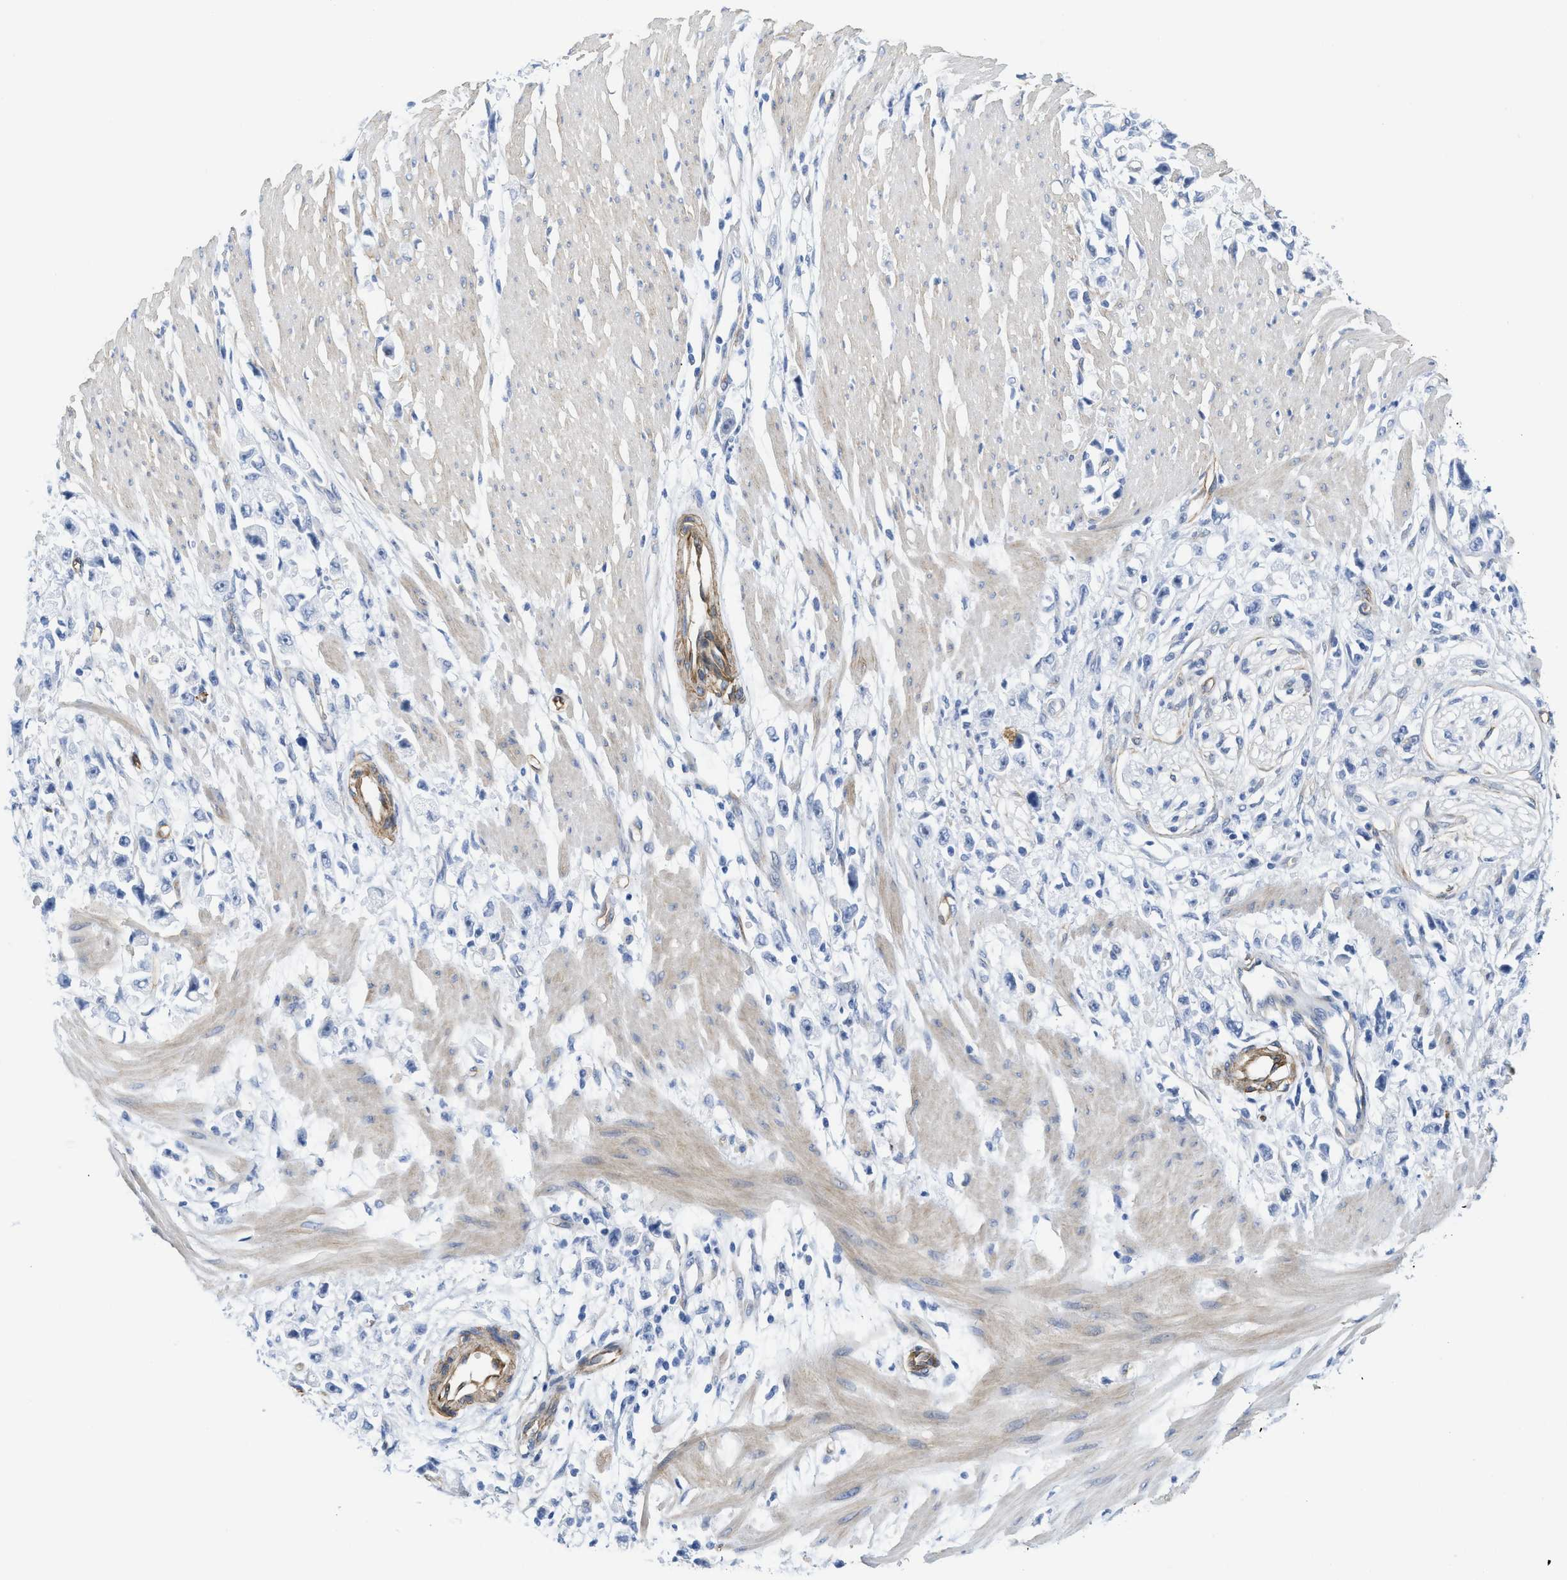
{"staining": {"intensity": "negative", "quantity": "none", "location": "none"}, "tissue": "stomach cancer", "cell_type": "Tumor cells", "image_type": "cancer", "snomed": [{"axis": "morphology", "description": "Adenocarcinoma, NOS"}, {"axis": "topography", "description": "Stomach"}], "caption": "A histopathology image of stomach cancer stained for a protein exhibits no brown staining in tumor cells.", "gene": "TUB", "patient": {"sex": "female", "age": 59}}